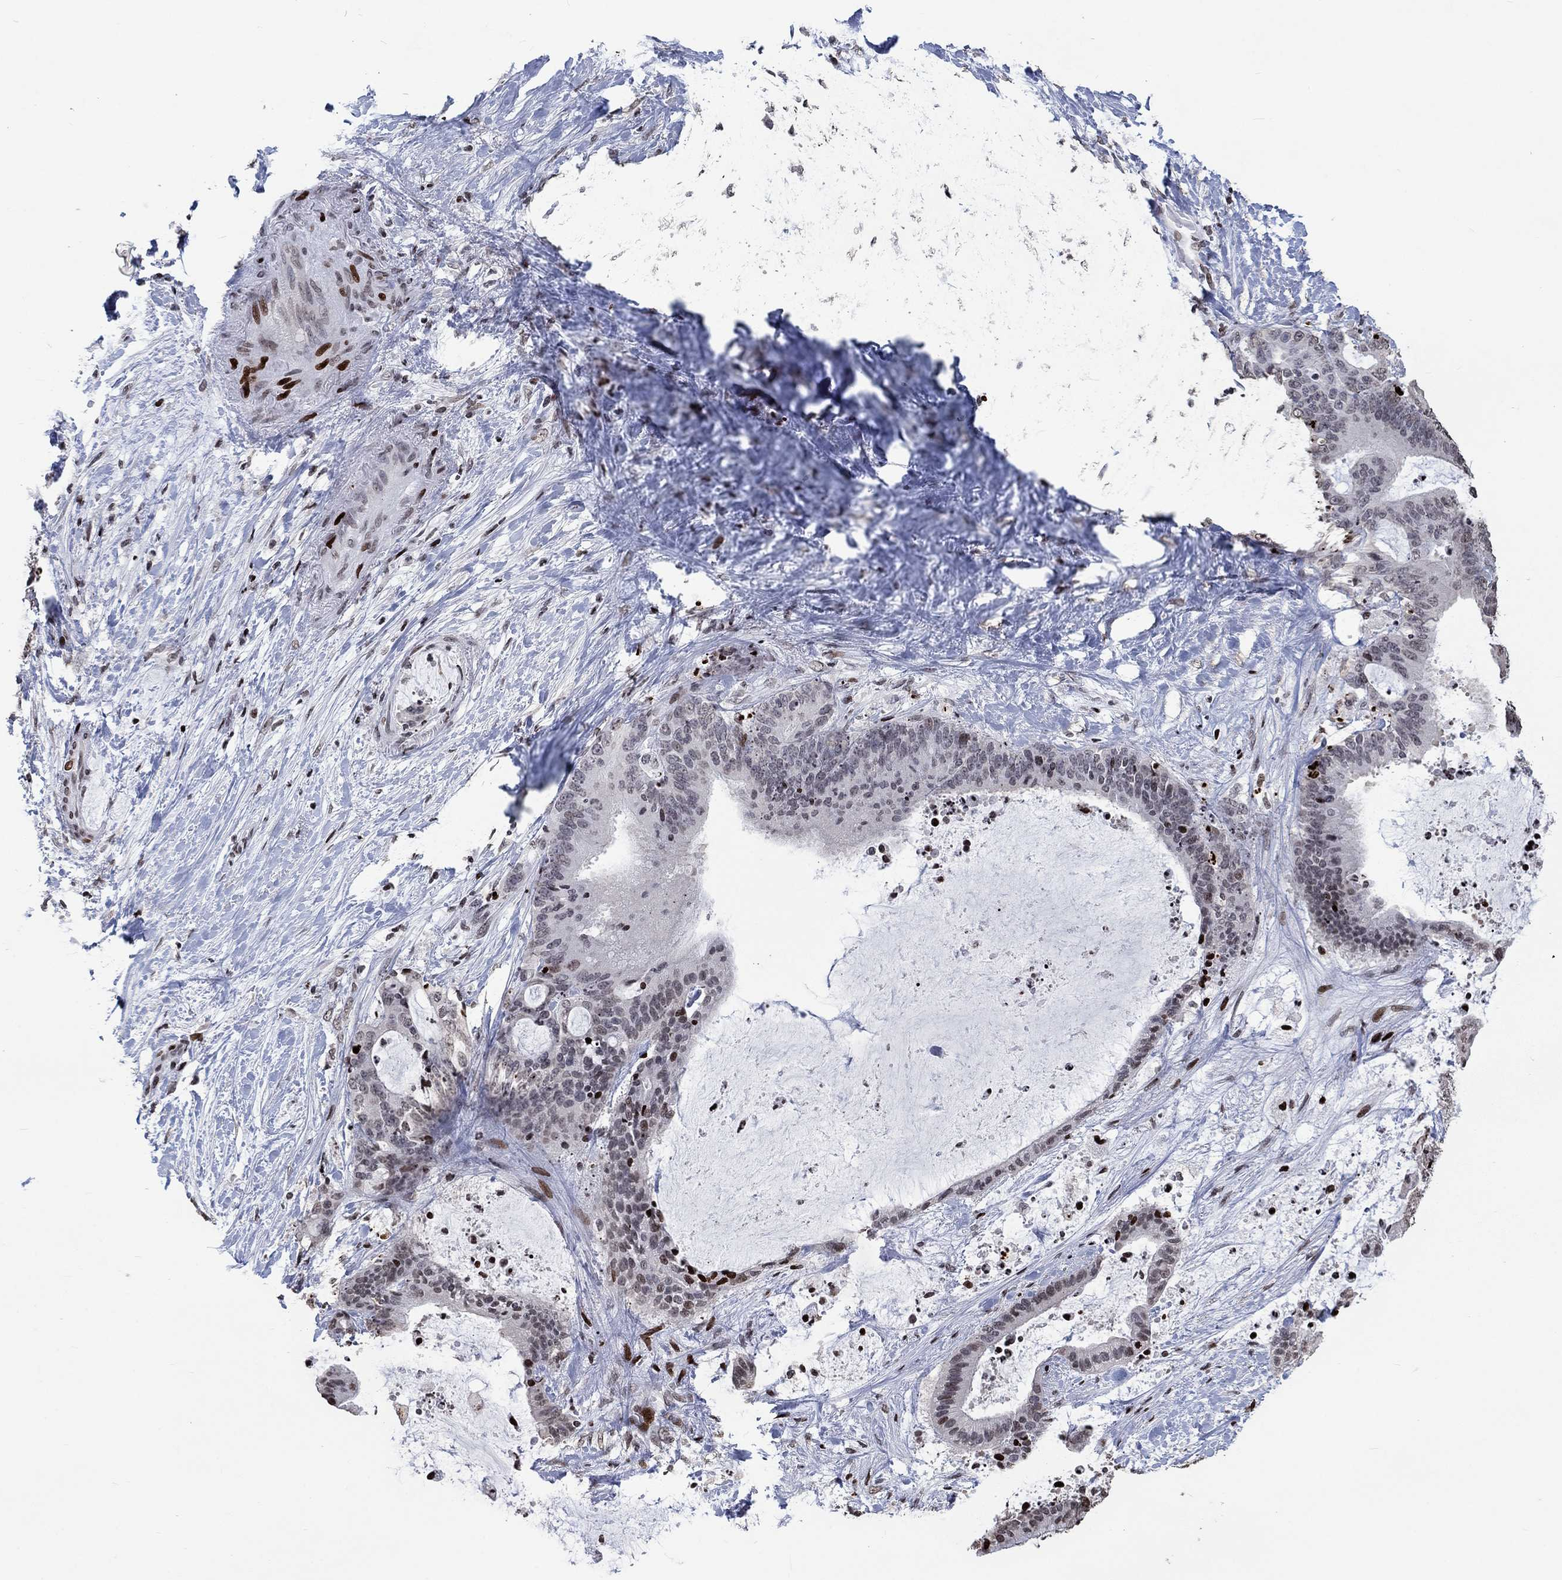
{"staining": {"intensity": "moderate", "quantity": "<25%", "location": "nuclear"}, "tissue": "liver cancer", "cell_type": "Tumor cells", "image_type": "cancer", "snomed": [{"axis": "morphology", "description": "Cholangiocarcinoma"}, {"axis": "topography", "description": "Liver"}], "caption": "The micrograph shows immunohistochemical staining of liver cholangiocarcinoma. There is moderate nuclear staining is present in approximately <25% of tumor cells.", "gene": "SRSF3", "patient": {"sex": "female", "age": 73}}